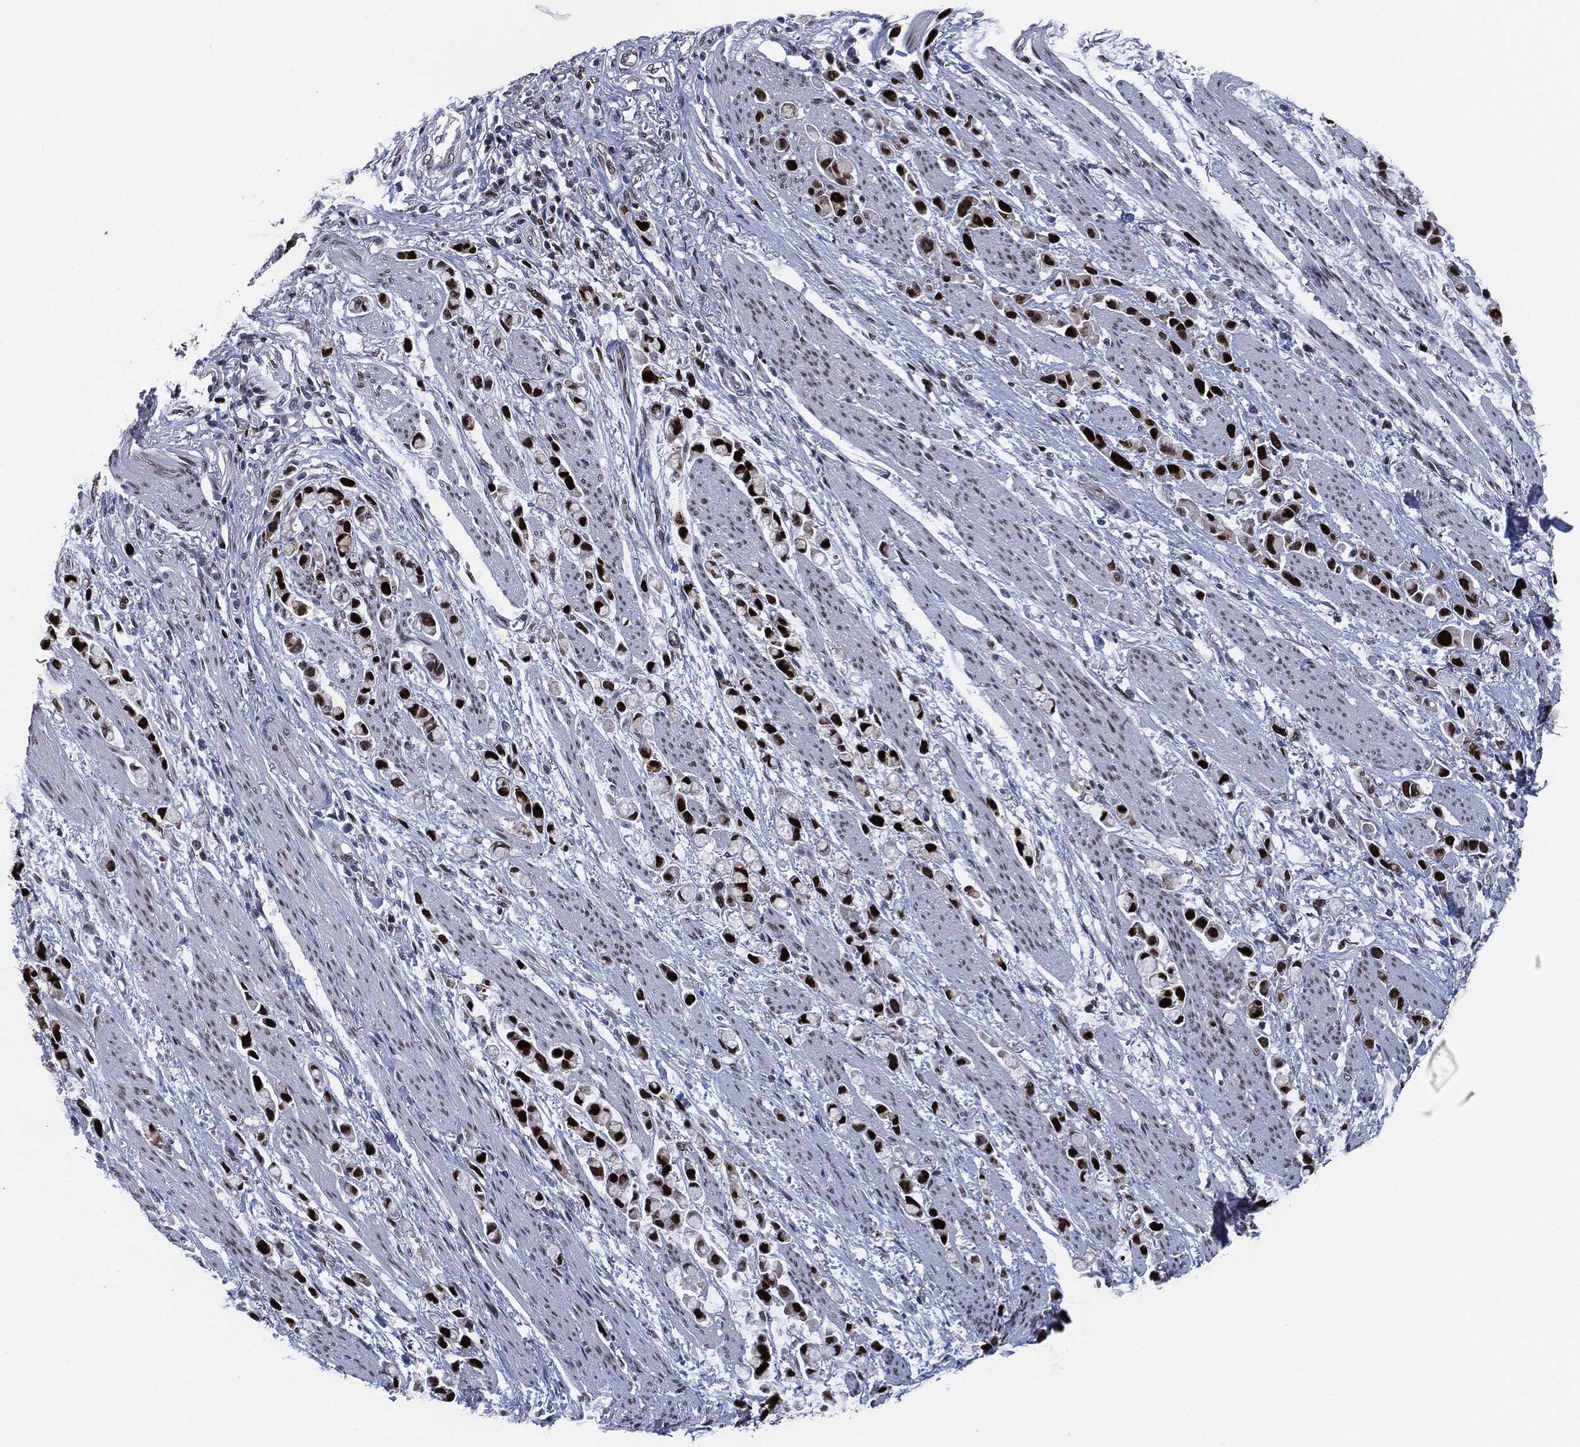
{"staining": {"intensity": "strong", "quantity": ">75%", "location": "nuclear"}, "tissue": "stomach cancer", "cell_type": "Tumor cells", "image_type": "cancer", "snomed": [{"axis": "morphology", "description": "Adenocarcinoma, NOS"}, {"axis": "topography", "description": "Stomach"}], "caption": "A micrograph showing strong nuclear expression in approximately >75% of tumor cells in adenocarcinoma (stomach), as visualized by brown immunohistochemical staining.", "gene": "PCNA", "patient": {"sex": "female", "age": 81}}